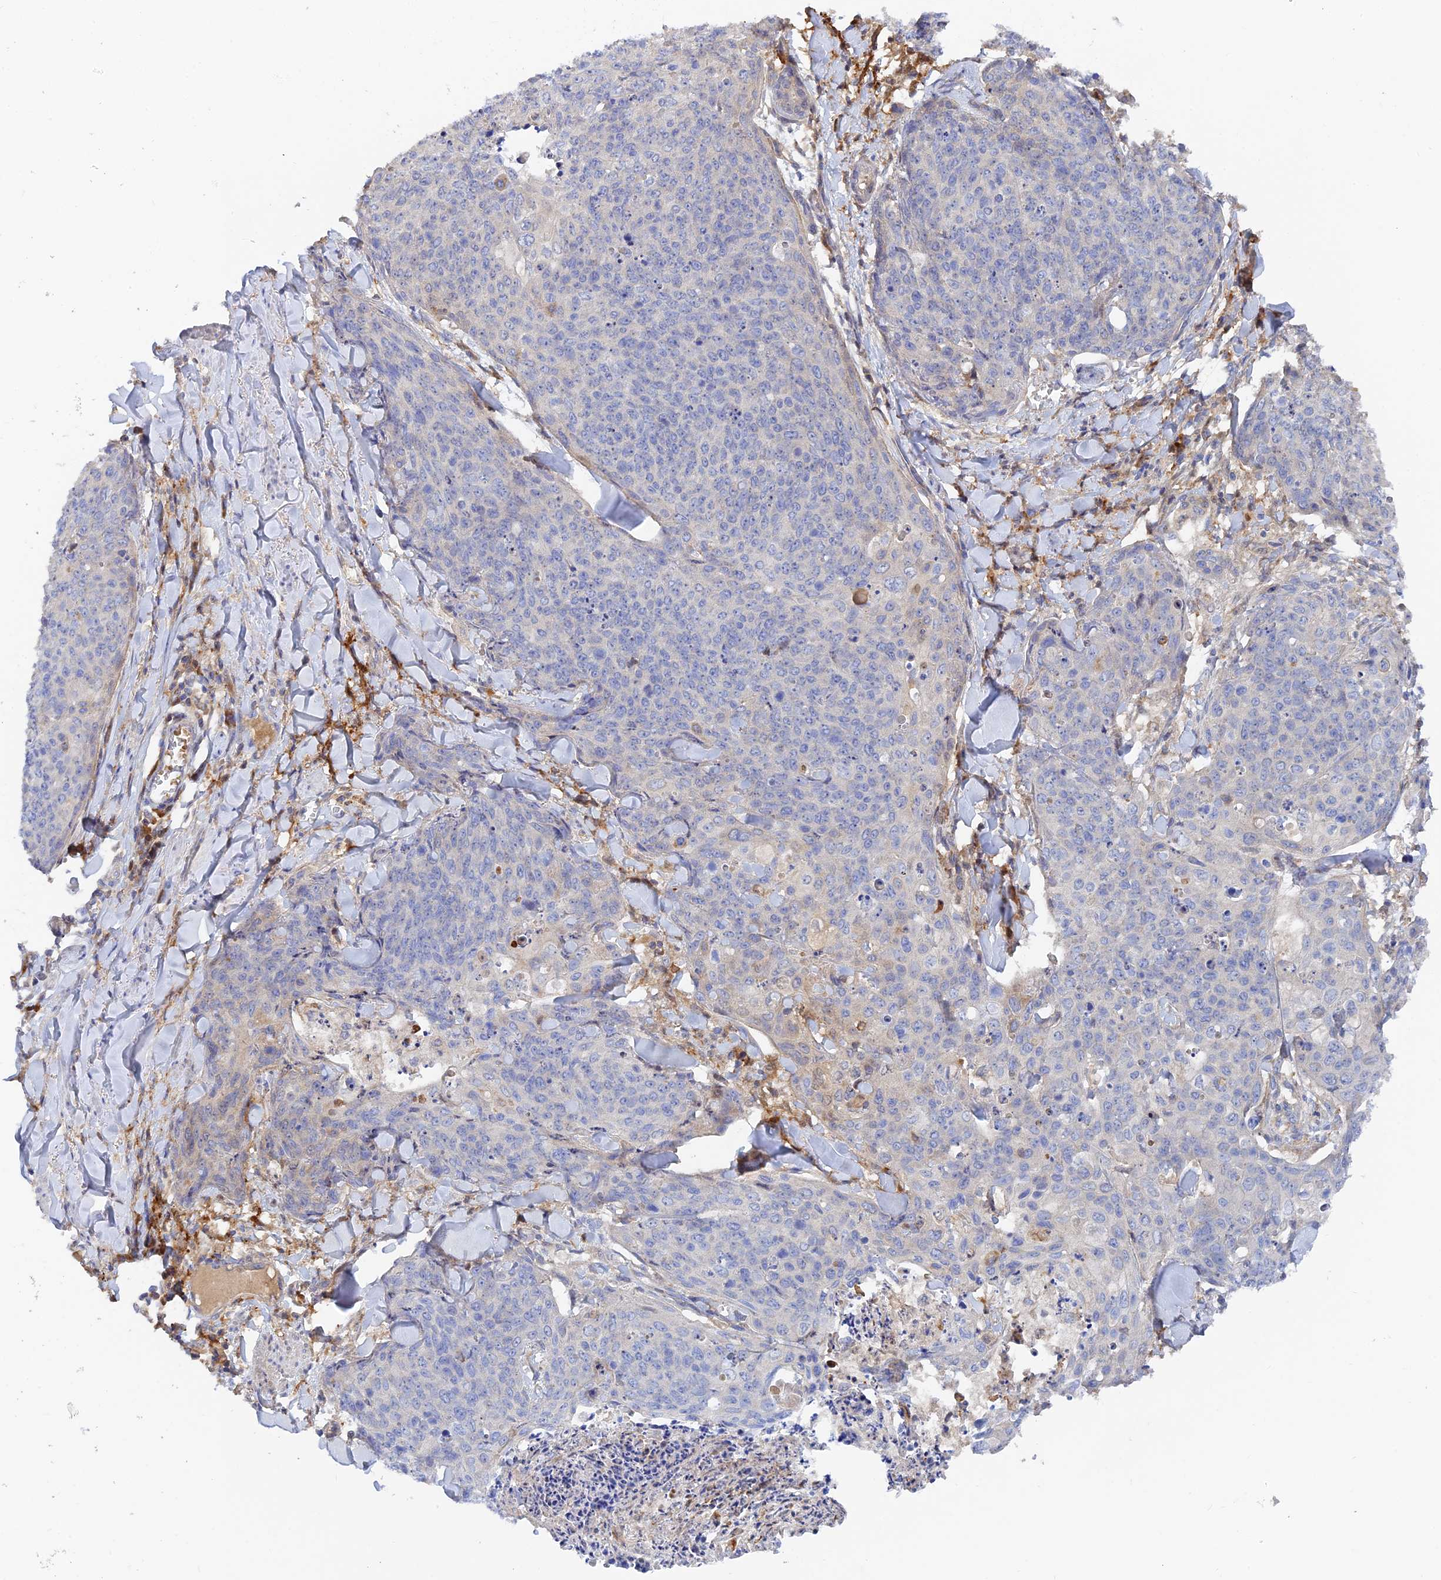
{"staining": {"intensity": "negative", "quantity": "none", "location": "none"}, "tissue": "skin cancer", "cell_type": "Tumor cells", "image_type": "cancer", "snomed": [{"axis": "morphology", "description": "Squamous cell carcinoma, NOS"}, {"axis": "topography", "description": "Skin"}, {"axis": "topography", "description": "Vulva"}], "caption": "Protein analysis of skin squamous cell carcinoma reveals no significant positivity in tumor cells.", "gene": "SPATA5L1", "patient": {"sex": "female", "age": 85}}